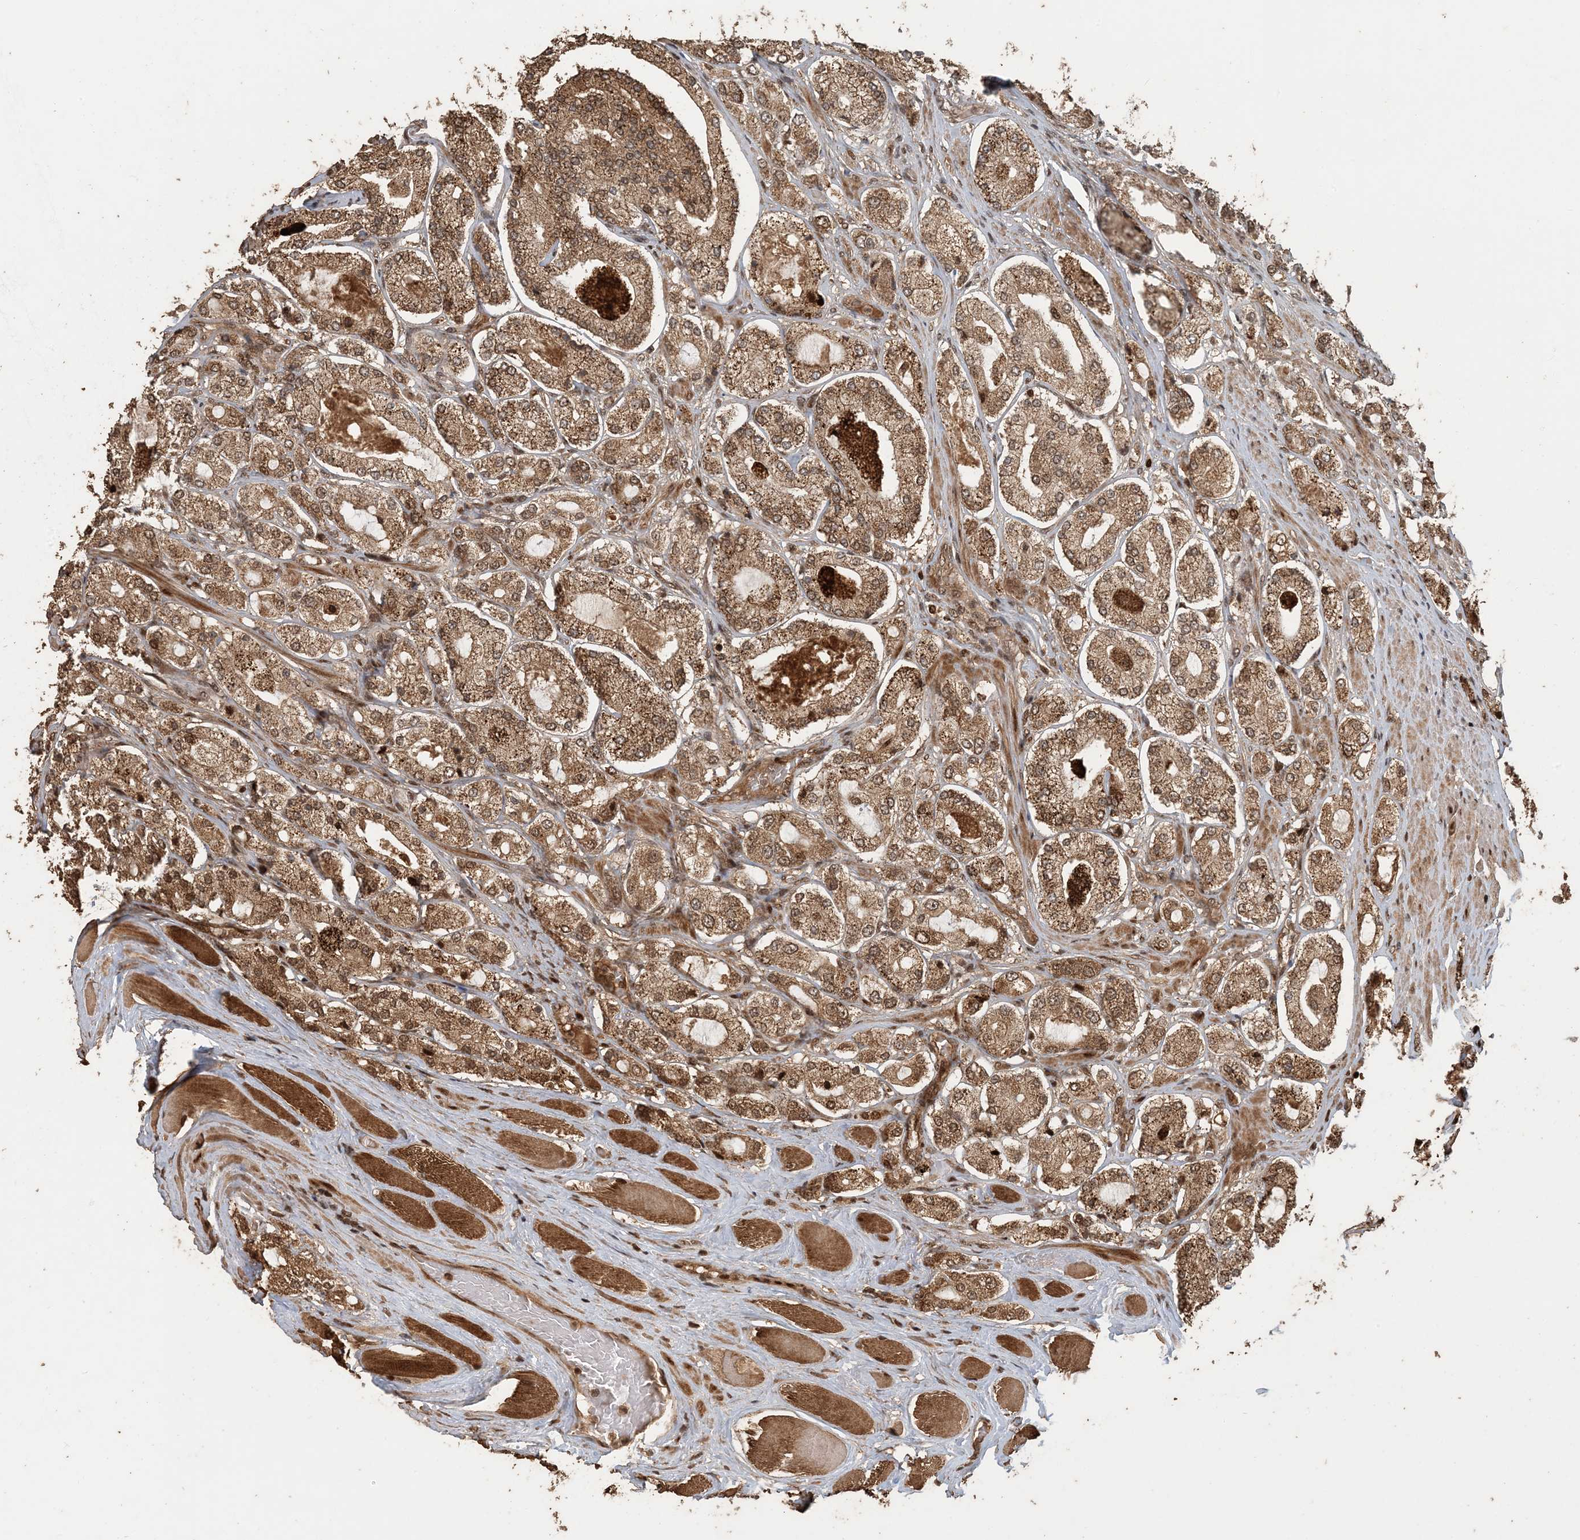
{"staining": {"intensity": "moderate", "quantity": ">75%", "location": "cytoplasmic/membranous,nuclear"}, "tissue": "prostate cancer", "cell_type": "Tumor cells", "image_type": "cancer", "snomed": [{"axis": "morphology", "description": "Adenocarcinoma, High grade"}, {"axis": "topography", "description": "Prostate"}], "caption": "Protein expression by immunohistochemistry (IHC) shows moderate cytoplasmic/membranous and nuclear positivity in approximately >75% of tumor cells in prostate cancer.", "gene": "ATP13A2", "patient": {"sex": "male", "age": 65}}